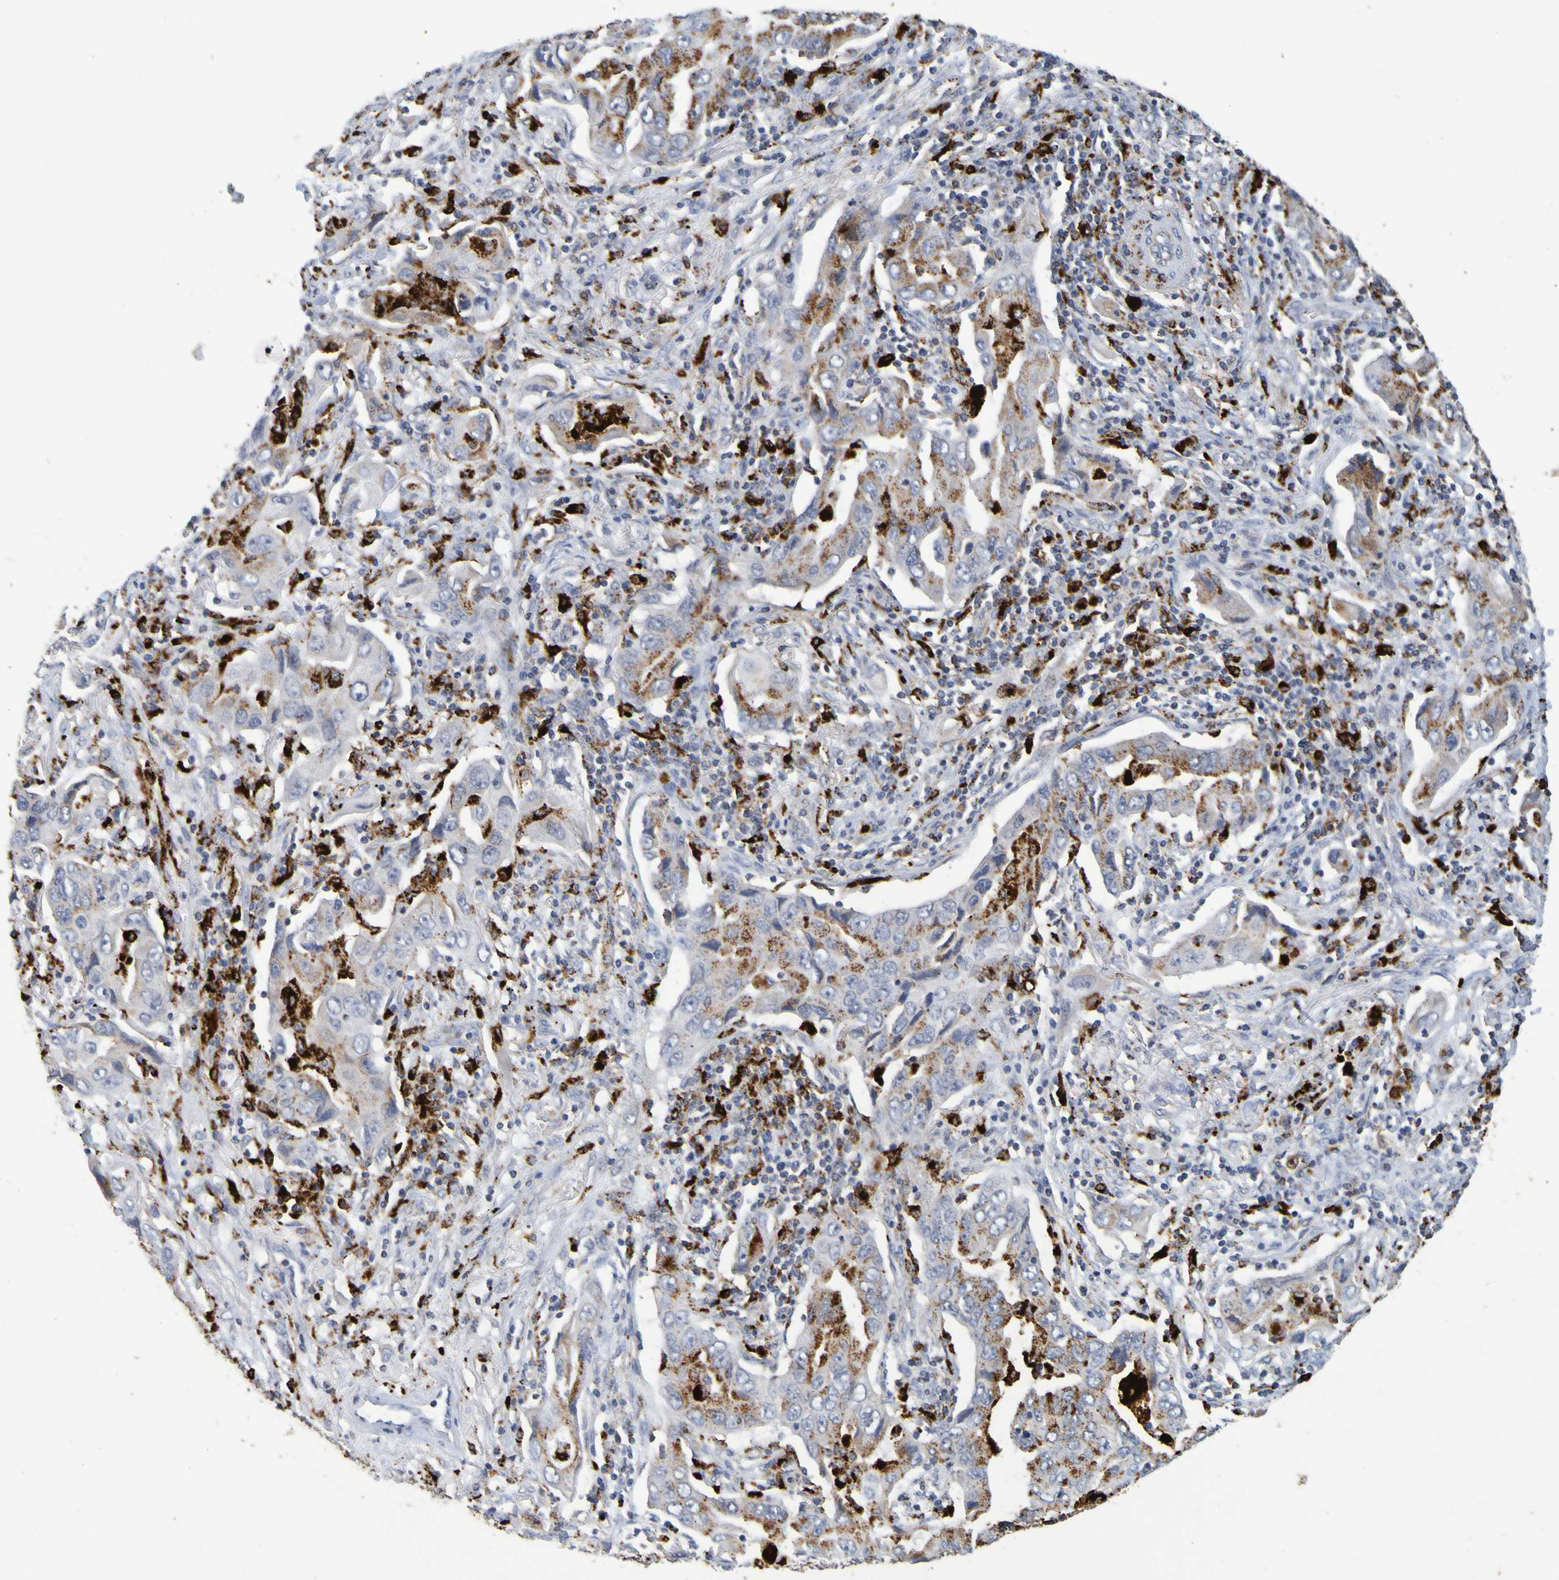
{"staining": {"intensity": "moderate", "quantity": "25%-75%", "location": "cytoplasmic/membranous"}, "tissue": "lung cancer", "cell_type": "Tumor cells", "image_type": "cancer", "snomed": [{"axis": "morphology", "description": "Adenocarcinoma, NOS"}, {"axis": "topography", "description": "Lung"}], "caption": "IHC of human adenocarcinoma (lung) exhibits medium levels of moderate cytoplasmic/membranous positivity in about 25%-75% of tumor cells.", "gene": "TPH1", "patient": {"sex": "female", "age": 65}}